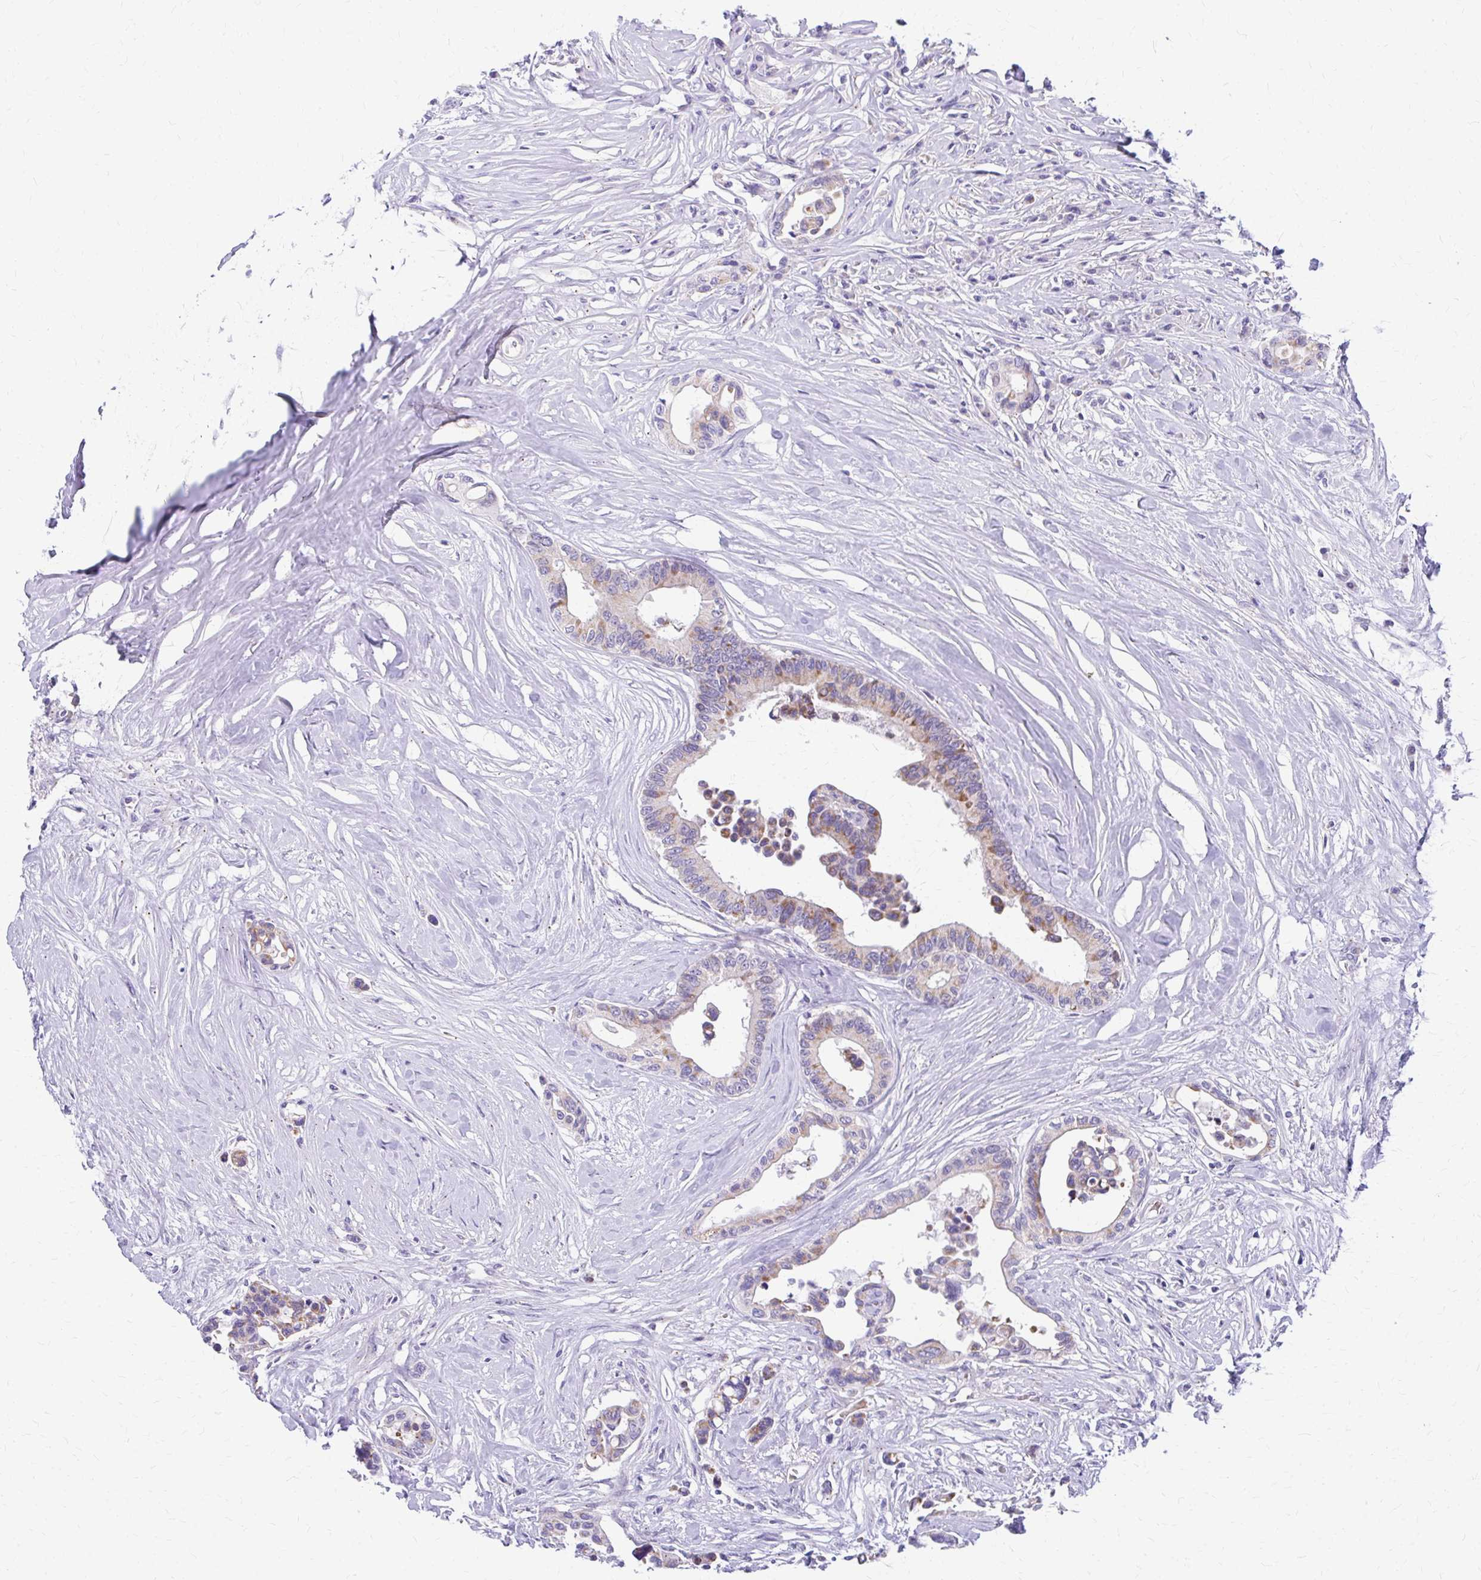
{"staining": {"intensity": "moderate", "quantity": "25%-75%", "location": "cytoplasmic/membranous"}, "tissue": "colorectal cancer", "cell_type": "Tumor cells", "image_type": "cancer", "snomed": [{"axis": "morphology", "description": "Normal tissue, NOS"}, {"axis": "morphology", "description": "Adenocarcinoma, NOS"}, {"axis": "topography", "description": "Colon"}], "caption": "High-magnification brightfield microscopy of colorectal cancer stained with DAB (brown) and counterstained with hematoxylin (blue). tumor cells exhibit moderate cytoplasmic/membranous staining is seen in about25%-75% of cells.", "gene": "RADIL", "patient": {"sex": "male", "age": 82}}